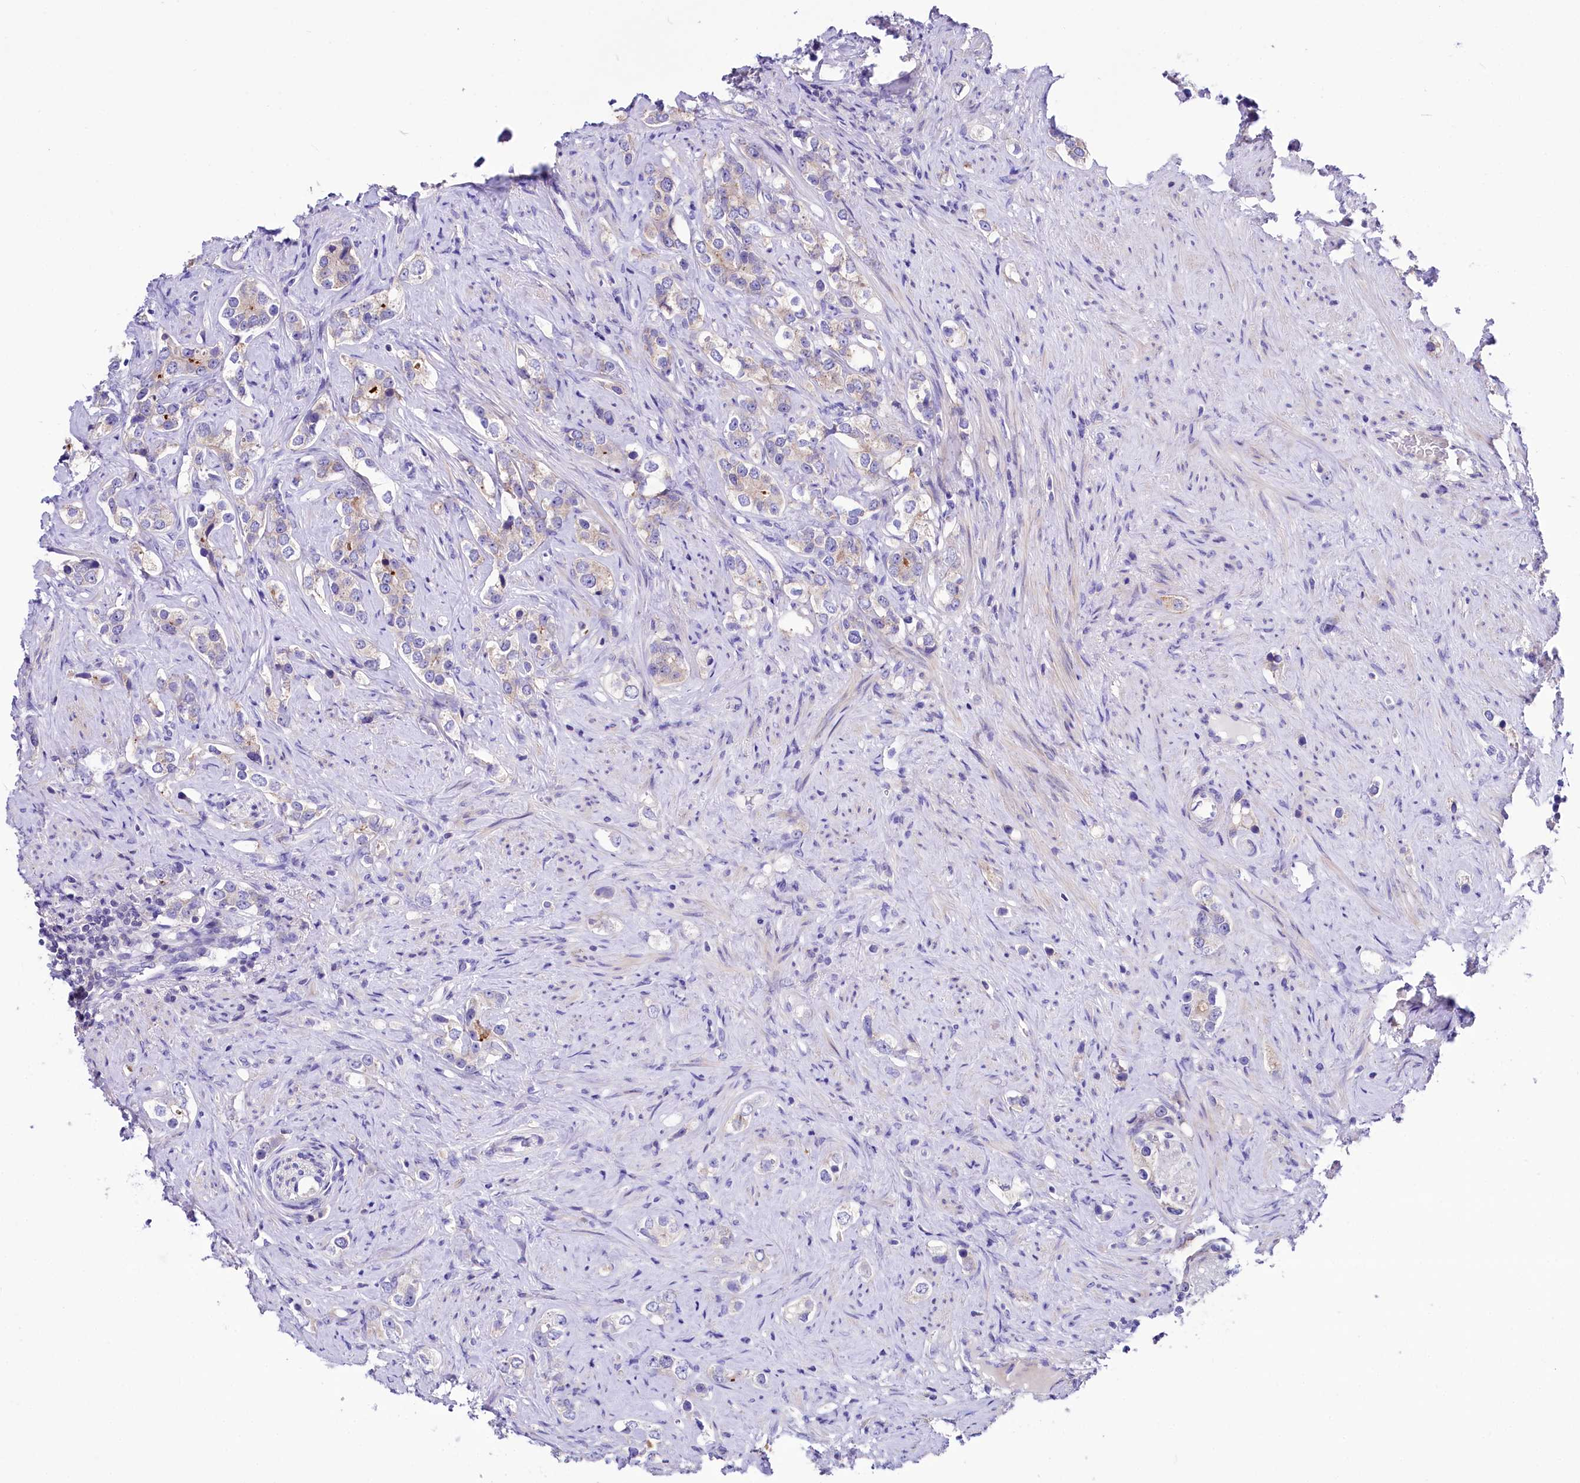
{"staining": {"intensity": "weak", "quantity": "<25%", "location": "cytoplasmic/membranous"}, "tissue": "prostate cancer", "cell_type": "Tumor cells", "image_type": "cancer", "snomed": [{"axis": "morphology", "description": "Adenocarcinoma, High grade"}, {"axis": "topography", "description": "Prostate"}], "caption": "Immunohistochemical staining of high-grade adenocarcinoma (prostate) shows no significant staining in tumor cells.", "gene": "ABHD5", "patient": {"sex": "male", "age": 63}}